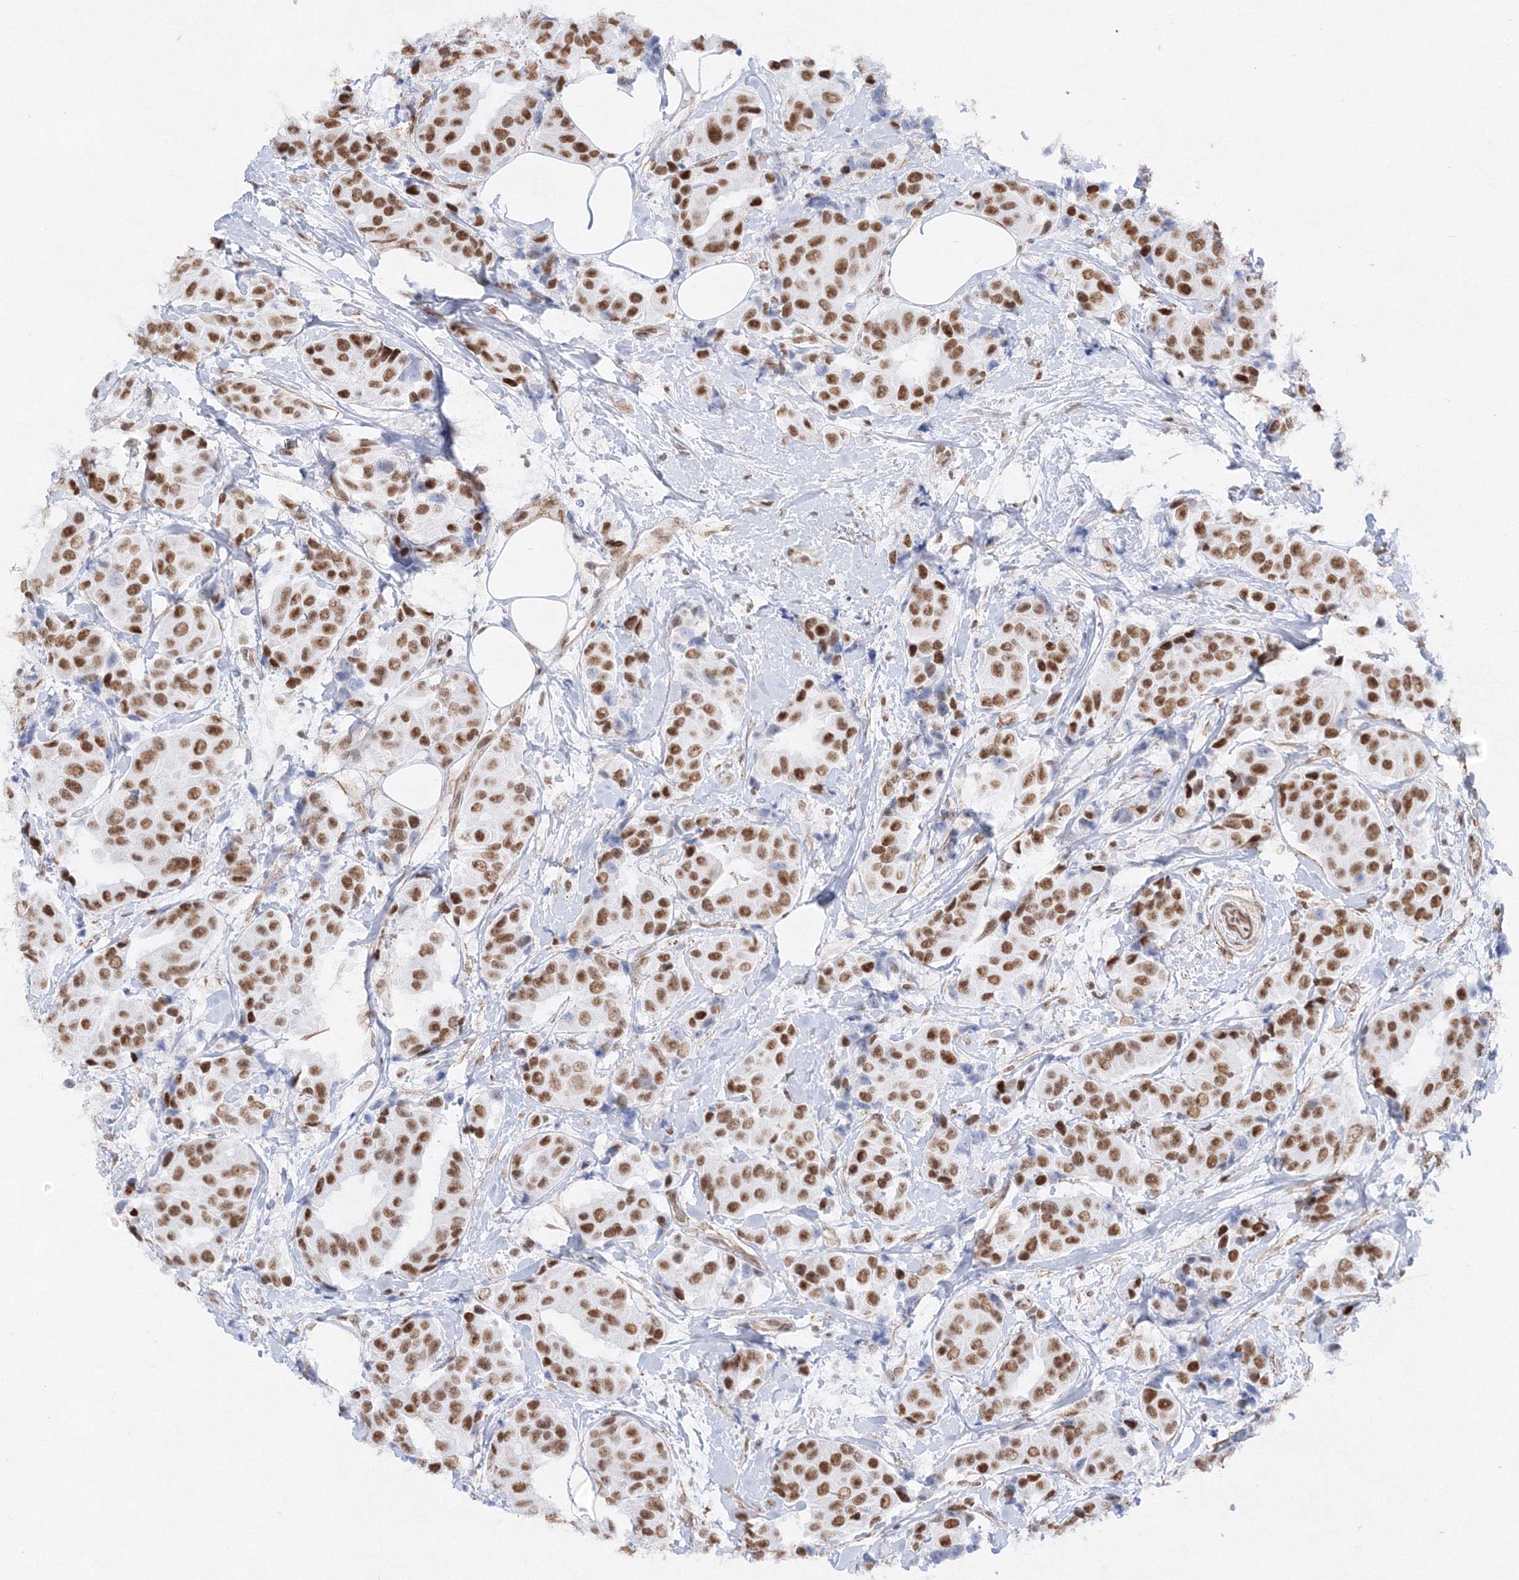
{"staining": {"intensity": "strong", "quantity": "25%-75%", "location": "nuclear"}, "tissue": "breast cancer", "cell_type": "Tumor cells", "image_type": "cancer", "snomed": [{"axis": "morphology", "description": "Normal tissue, NOS"}, {"axis": "morphology", "description": "Duct carcinoma"}, {"axis": "topography", "description": "Breast"}], "caption": "Tumor cells show high levels of strong nuclear staining in about 25%-75% of cells in human intraductal carcinoma (breast). The protein is shown in brown color, while the nuclei are stained blue.", "gene": "ZNF638", "patient": {"sex": "female", "age": 39}}